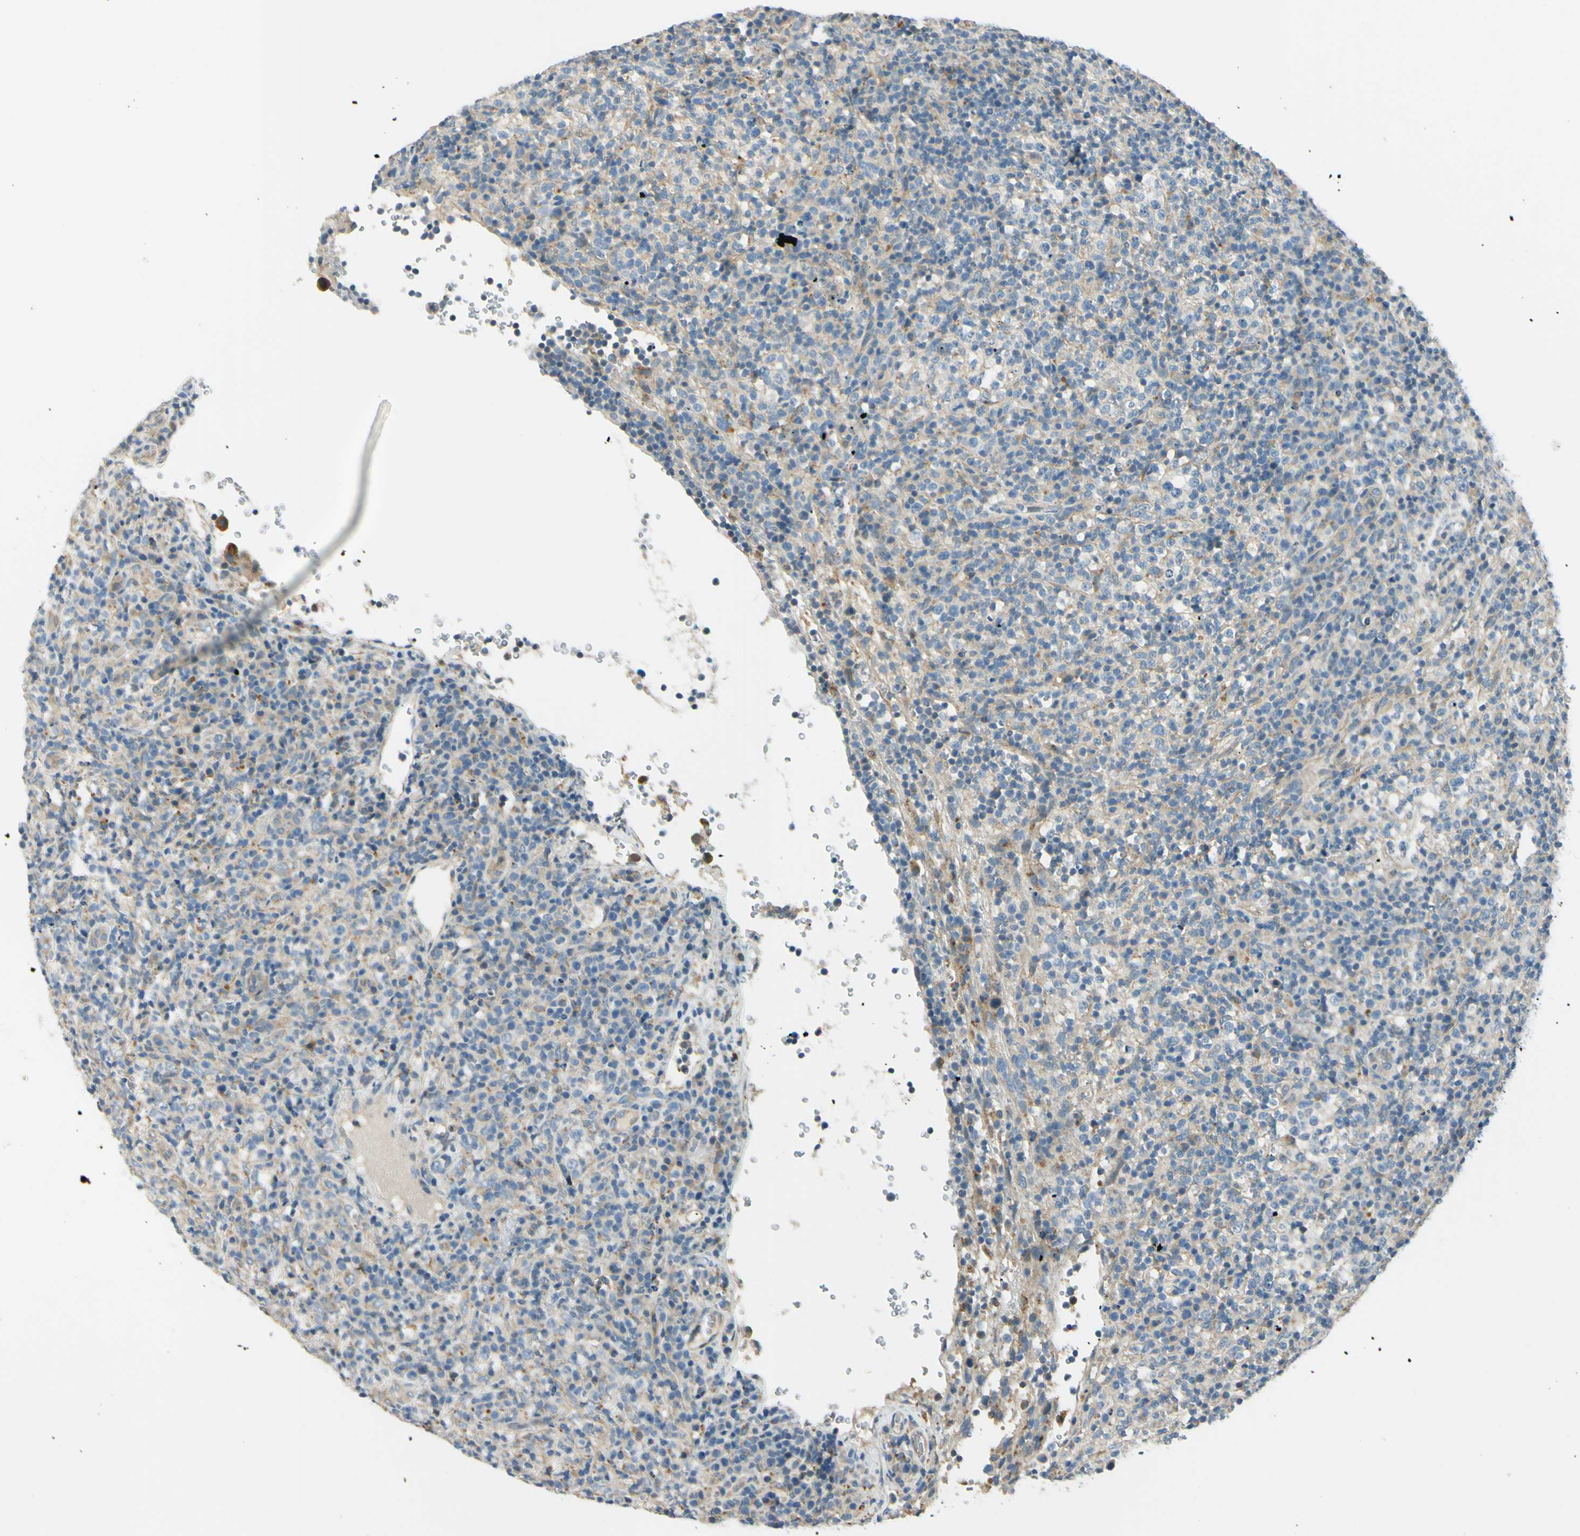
{"staining": {"intensity": "weak", "quantity": "<25%", "location": "cytoplasmic/membranous"}, "tissue": "lymphoma", "cell_type": "Tumor cells", "image_type": "cancer", "snomed": [{"axis": "morphology", "description": "Malignant lymphoma, non-Hodgkin's type, High grade"}, {"axis": "topography", "description": "Lymph node"}], "caption": "Image shows no significant protein positivity in tumor cells of high-grade malignant lymphoma, non-Hodgkin's type.", "gene": "LAMA3", "patient": {"sex": "female", "age": 76}}